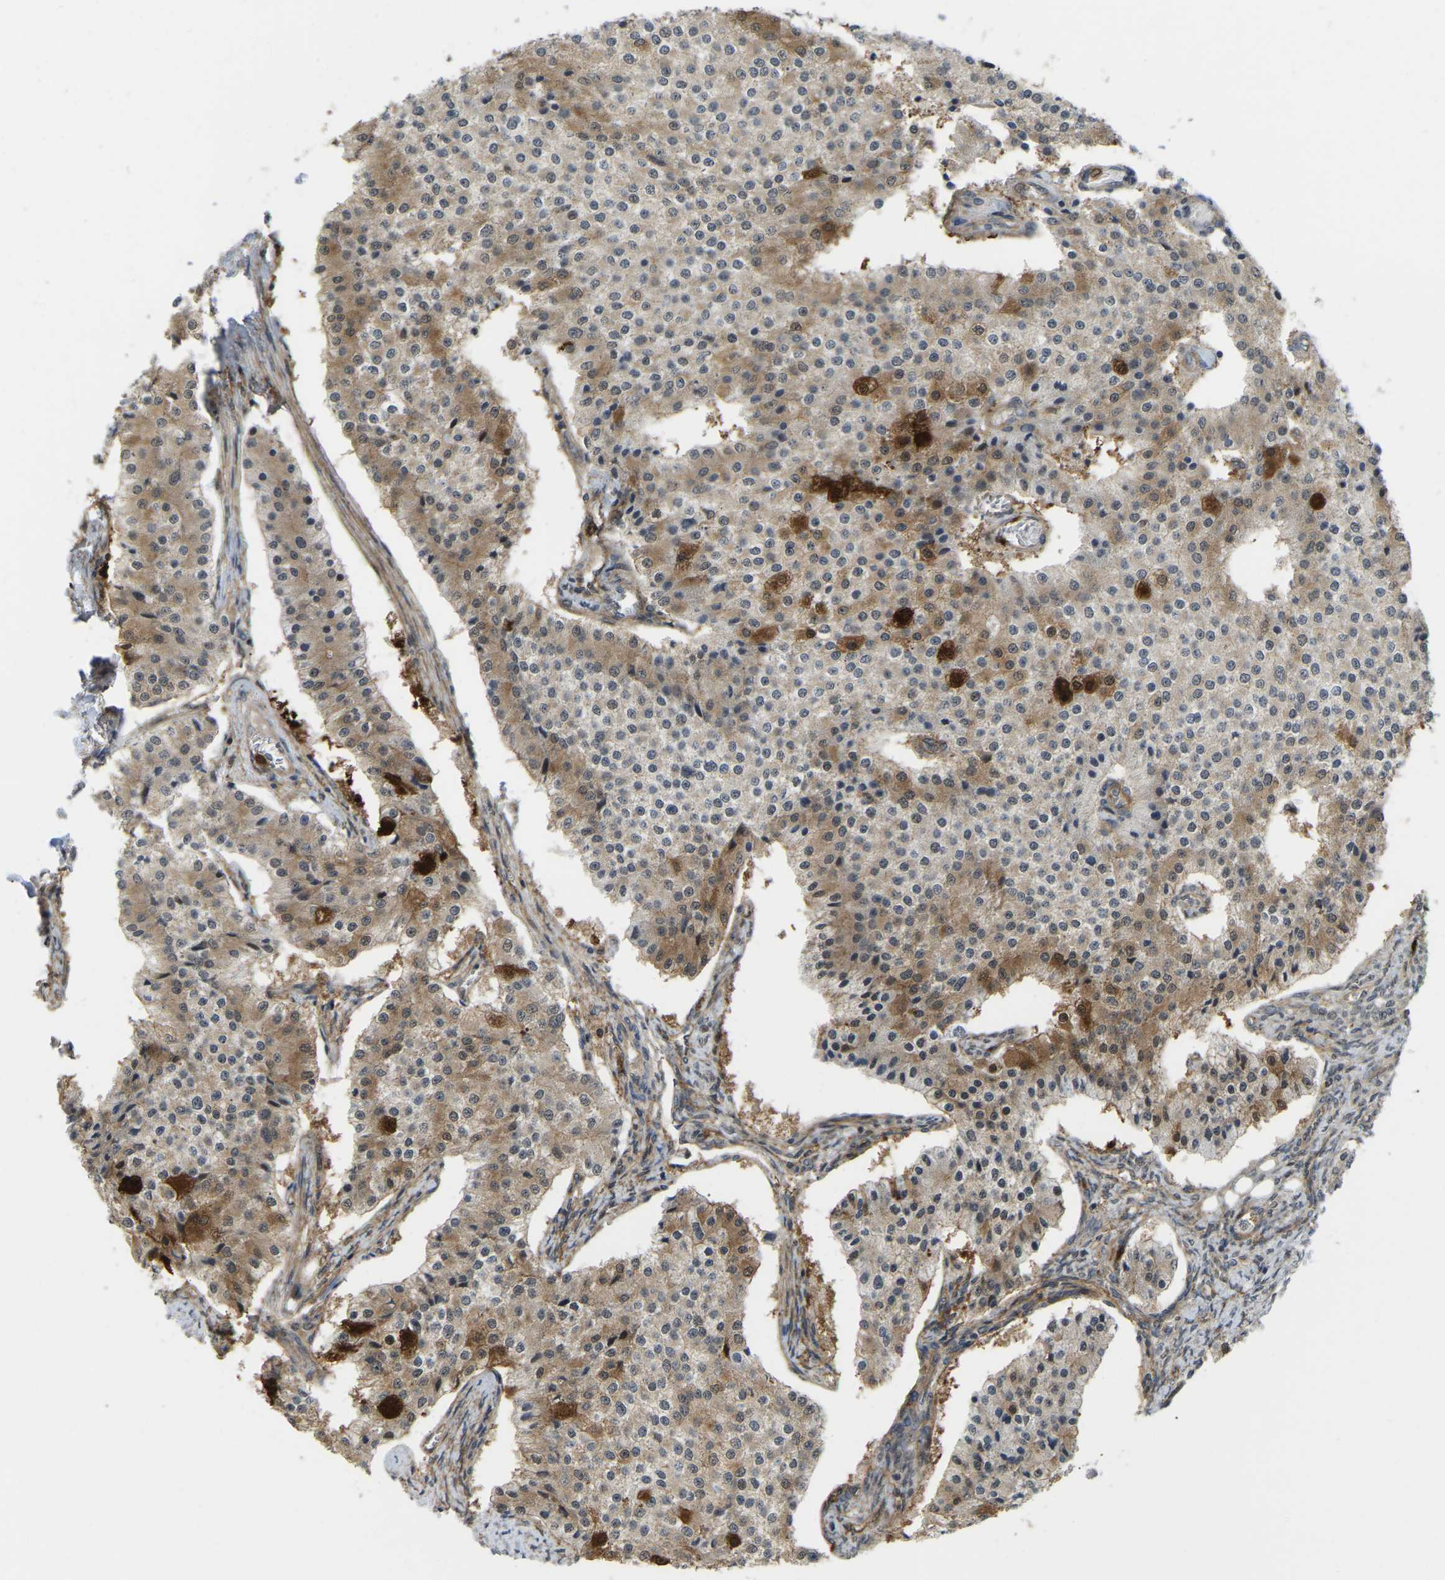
{"staining": {"intensity": "moderate", "quantity": "25%-75%", "location": "cytoplasmic/membranous"}, "tissue": "carcinoid", "cell_type": "Tumor cells", "image_type": "cancer", "snomed": [{"axis": "morphology", "description": "Carcinoid, malignant, NOS"}, {"axis": "topography", "description": "Colon"}], "caption": "Brown immunohistochemical staining in human malignant carcinoid shows moderate cytoplasmic/membranous positivity in approximately 25%-75% of tumor cells.", "gene": "SERPINB5", "patient": {"sex": "female", "age": 52}}